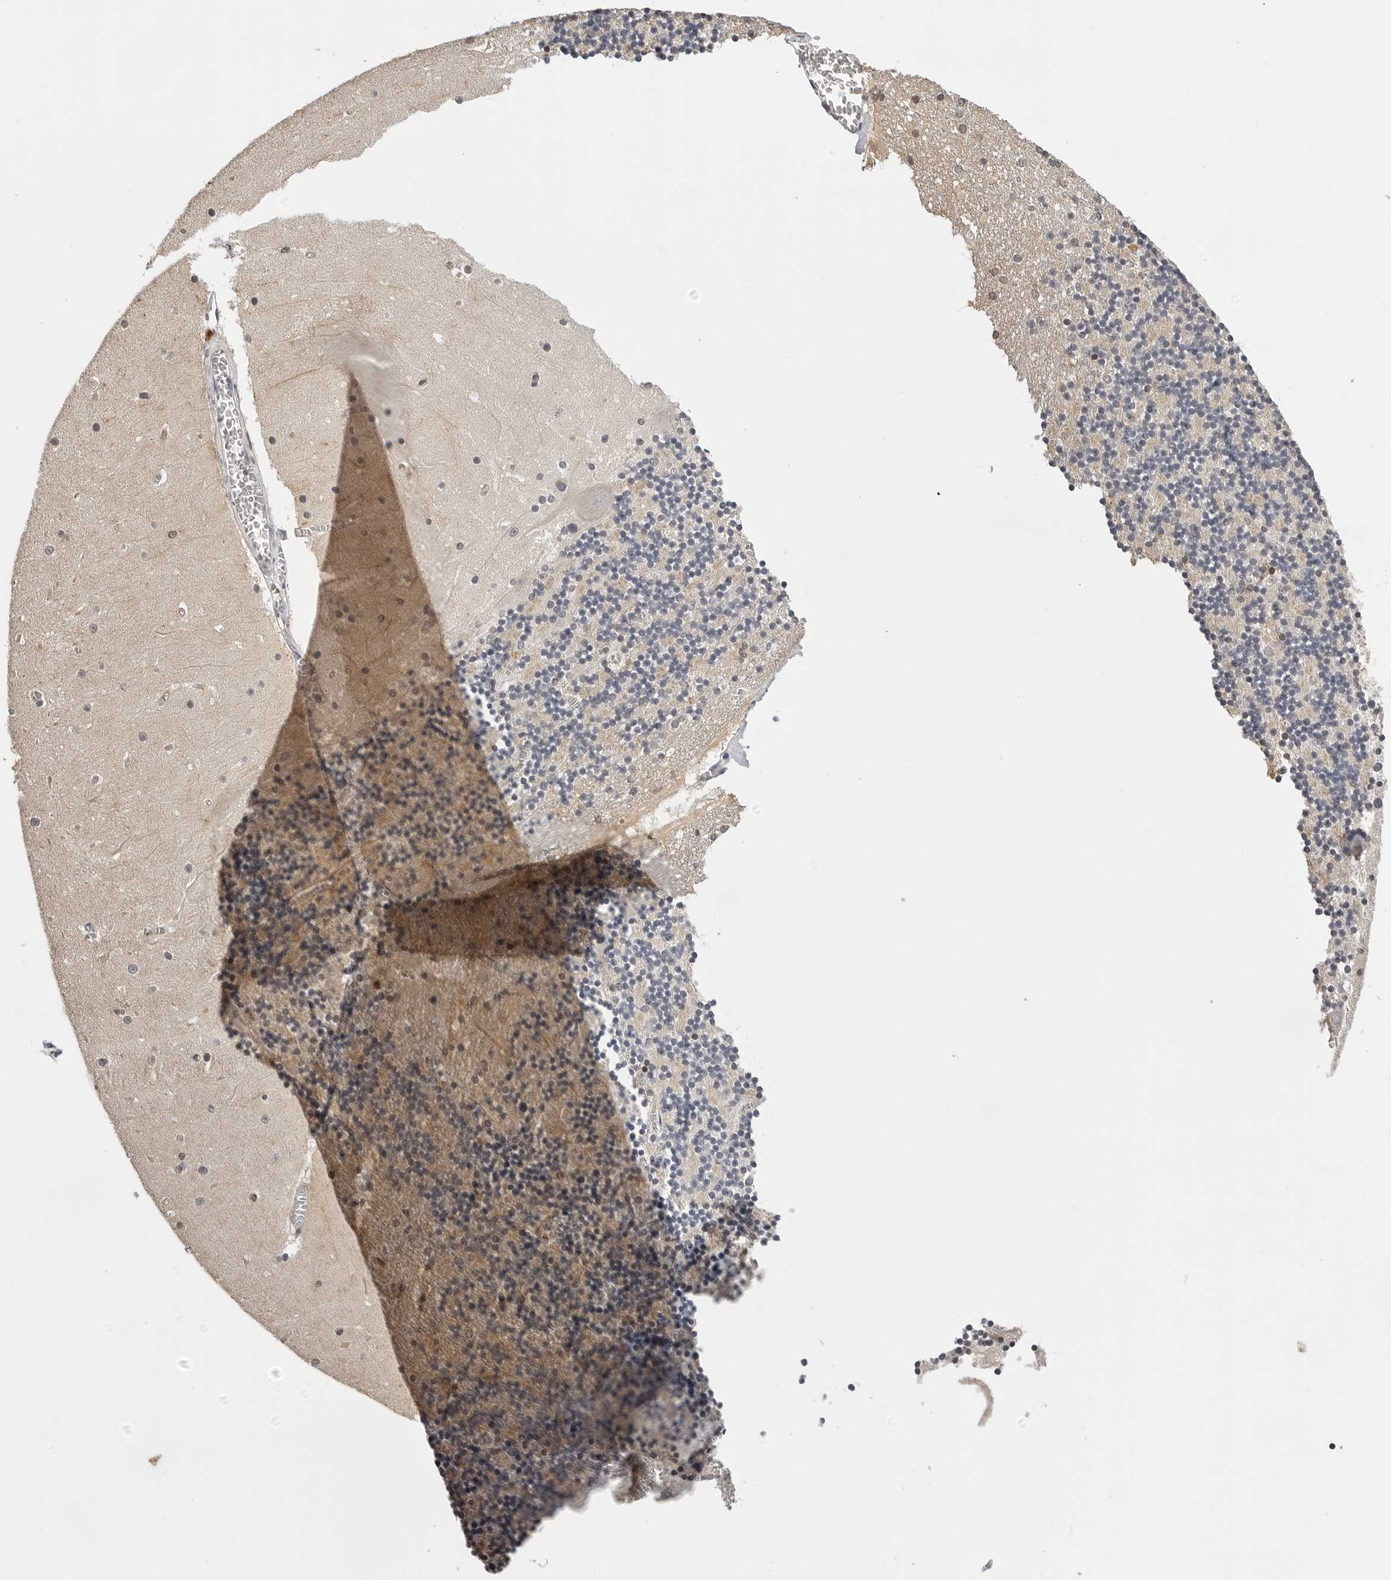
{"staining": {"intensity": "negative", "quantity": "none", "location": "none"}, "tissue": "cerebellum", "cell_type": "Cells in granular layer", "image_type": "normal", "snomed": [{"axis": "morphology", "description": "Normal tissue, NOS"}, {"axis": "topography", "description": "Cerebellum"}], "caption": "DAB (3,3'-diaminobenzidine) immunohistochemical staining of unremarkable cerebellum reveals no significant staining in cells in granular layer. (Stains: DAB (3,3'-diaminobenzidine) immunohistochemistry (IHC) with hematoxylin counter stain, Microscopy: brightfield microscopy at high magnification).", "gene": "TRMT13", "patient": {"sex": "female", "age": 28}}